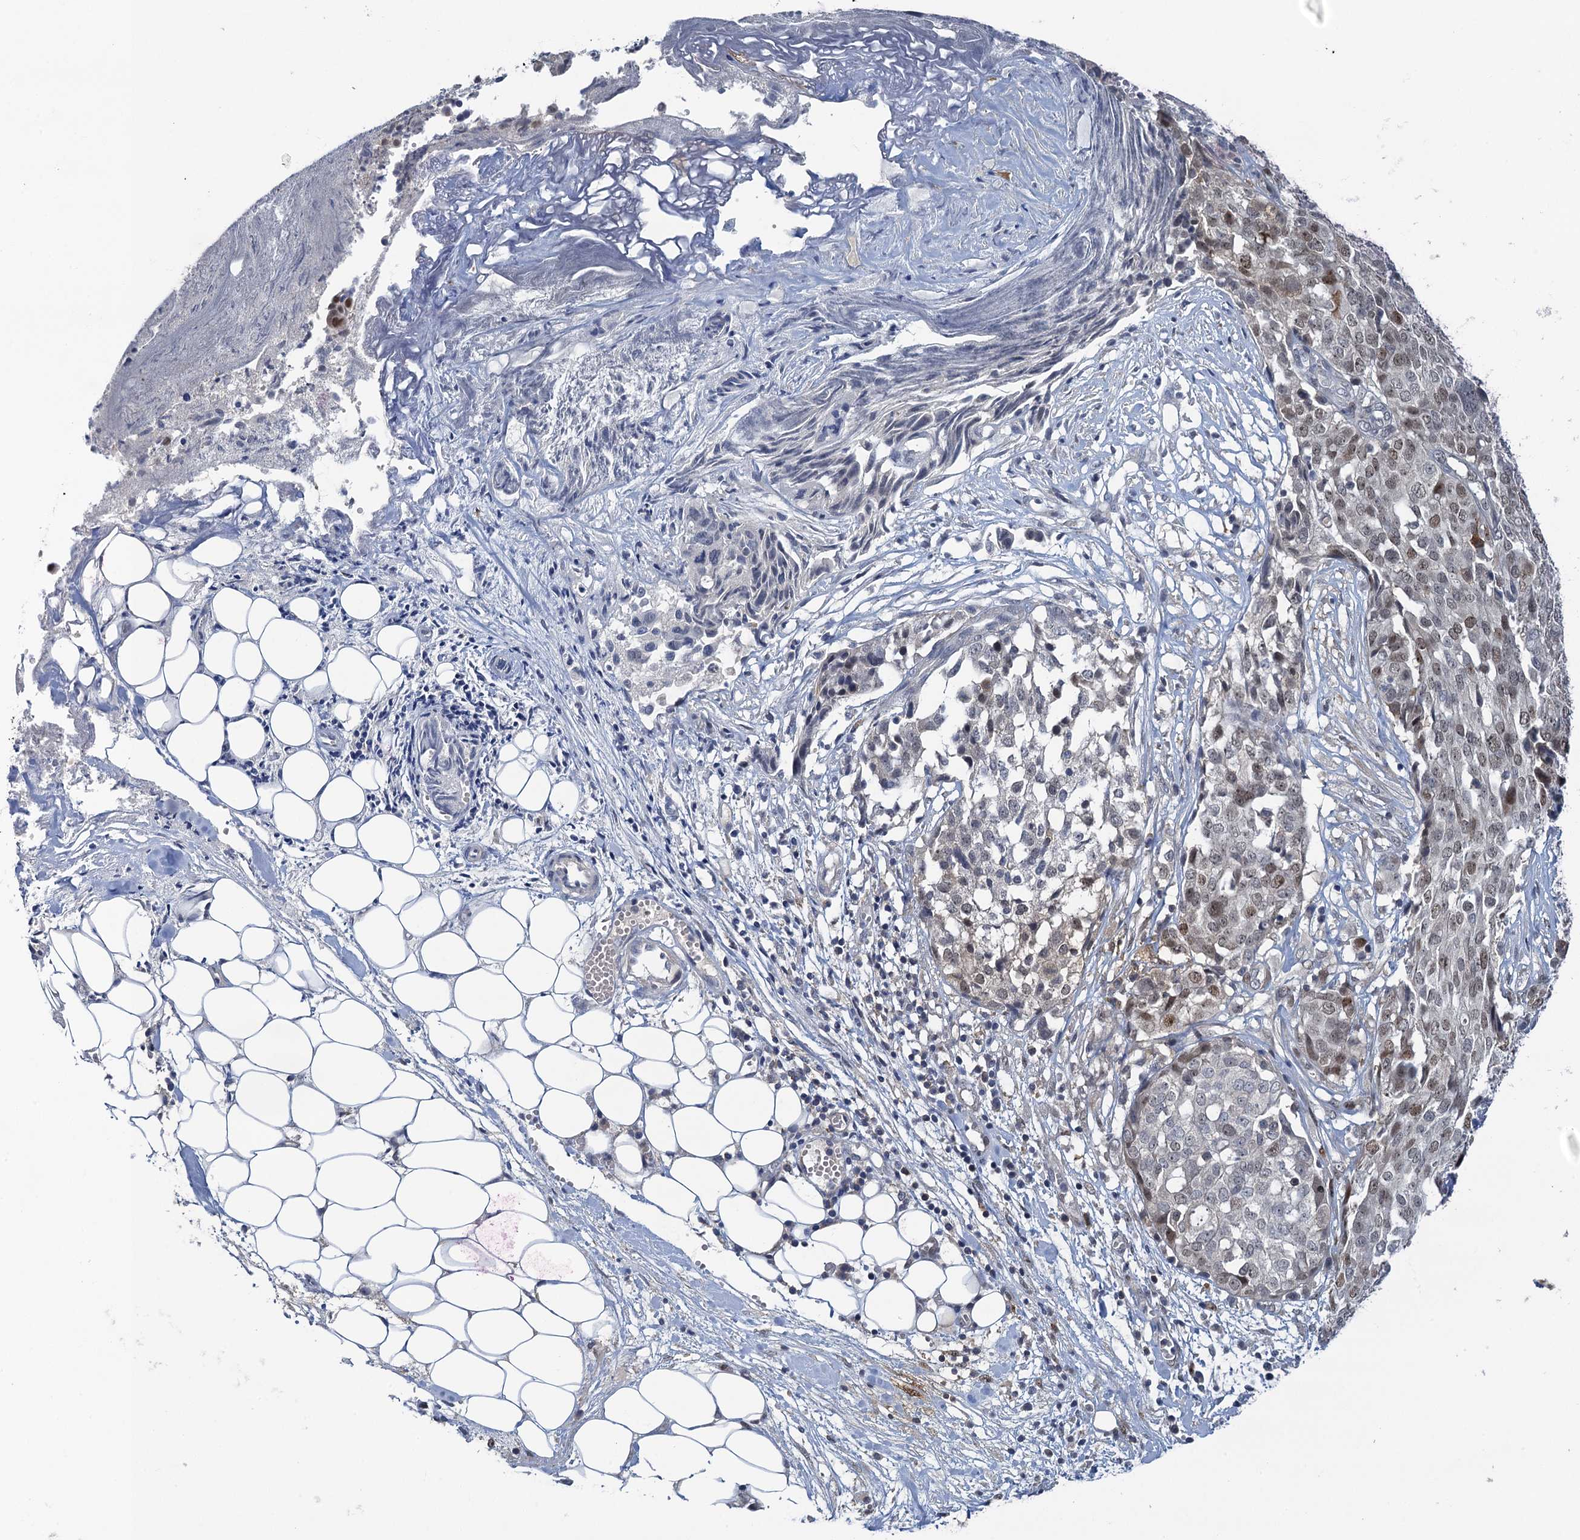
{"staining": {"intensity": "moderate", "quantity": "<25%", "location": "nuclear"}, "tissue": "ovarian cancer", "cell_type": "Tumor cells", "image_type": "cancer", "snomed": [{"axis": "morphology", "description": "Cystadenocarcinoma, serous, NOS"}, {"axis": "topography", "description": "Soft tissue"}, {"axis": "topography", "description": "Ovary"}], "caption": "Ovarian serous cystadenocarcinoma stained with immunohistochemistry reveals moderate nuclear positivity in about <25% of tumor cells. The protein of interest is stained brown, and the nuclei are stained in blue (DAB IHC with brightfield microscopy, high magnification).", "gene": "MRFAP1", "patient": {"sex": "female", "age": 57}}